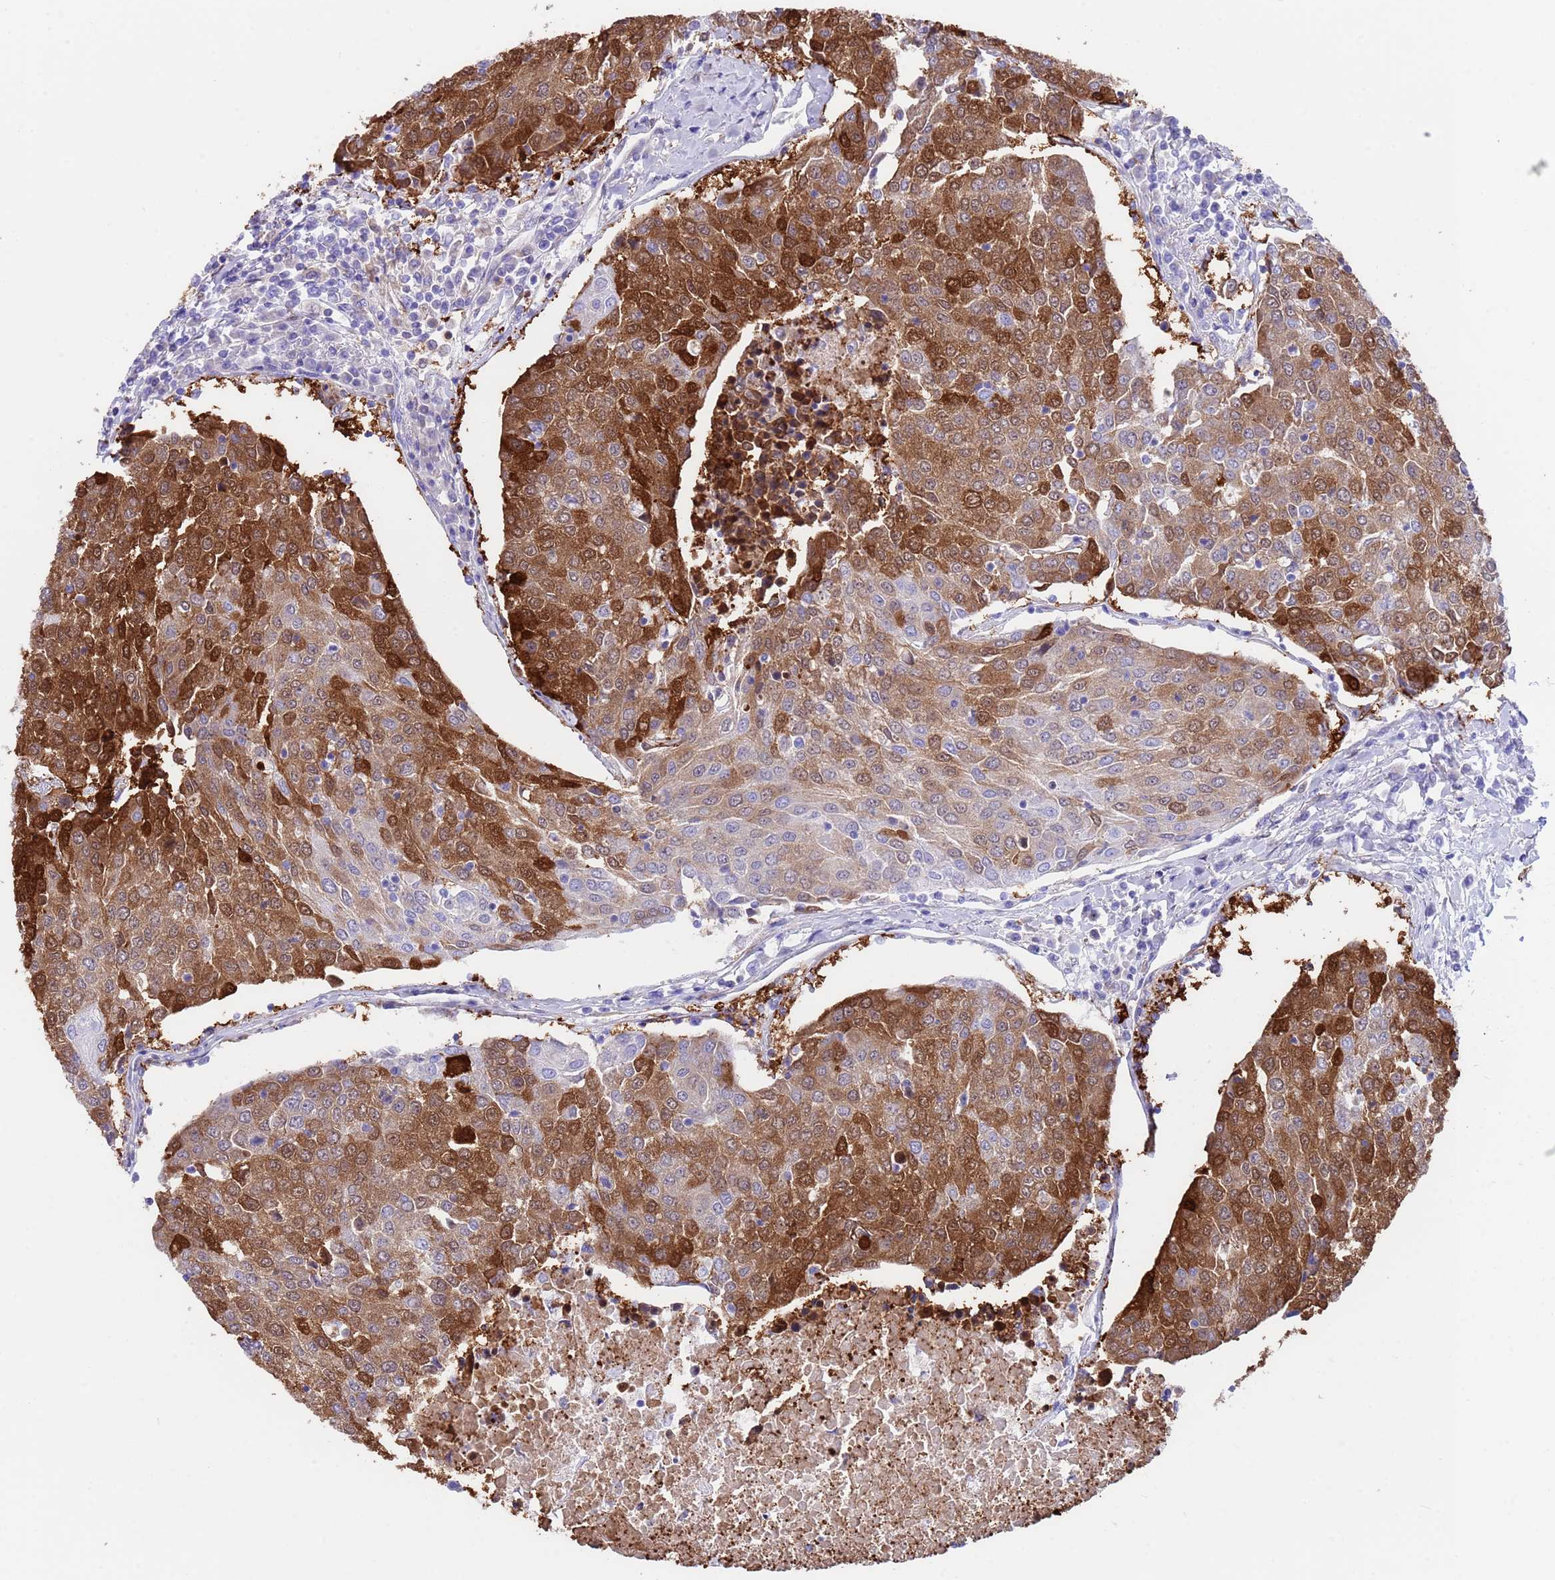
{"staining": {"intensity": "strong", "quantity": "25%-75%", "location": "cytoplasmic/membranous,nuclear"}, "tissue": "urothelial cancer", "cell_type": "Tumor cells", "image_type": "cancer", "snomed": [{"axis": "morphology", "description": "Urothelial carcinoma, High grade"}, {"axis": "topography", "description": "Urinary bladder"}], "caption": "This histopathology image reveals high-grade urothelial carcinoma stained with IHC to label a protein in brown. The cytoplasmic/membranous and nuclear of tumor cells show strong positivity for the protein. Nuclei are counter-stained blue.", "gene": "C6orf47", "patient": {"sex": "female", "age": 85}}